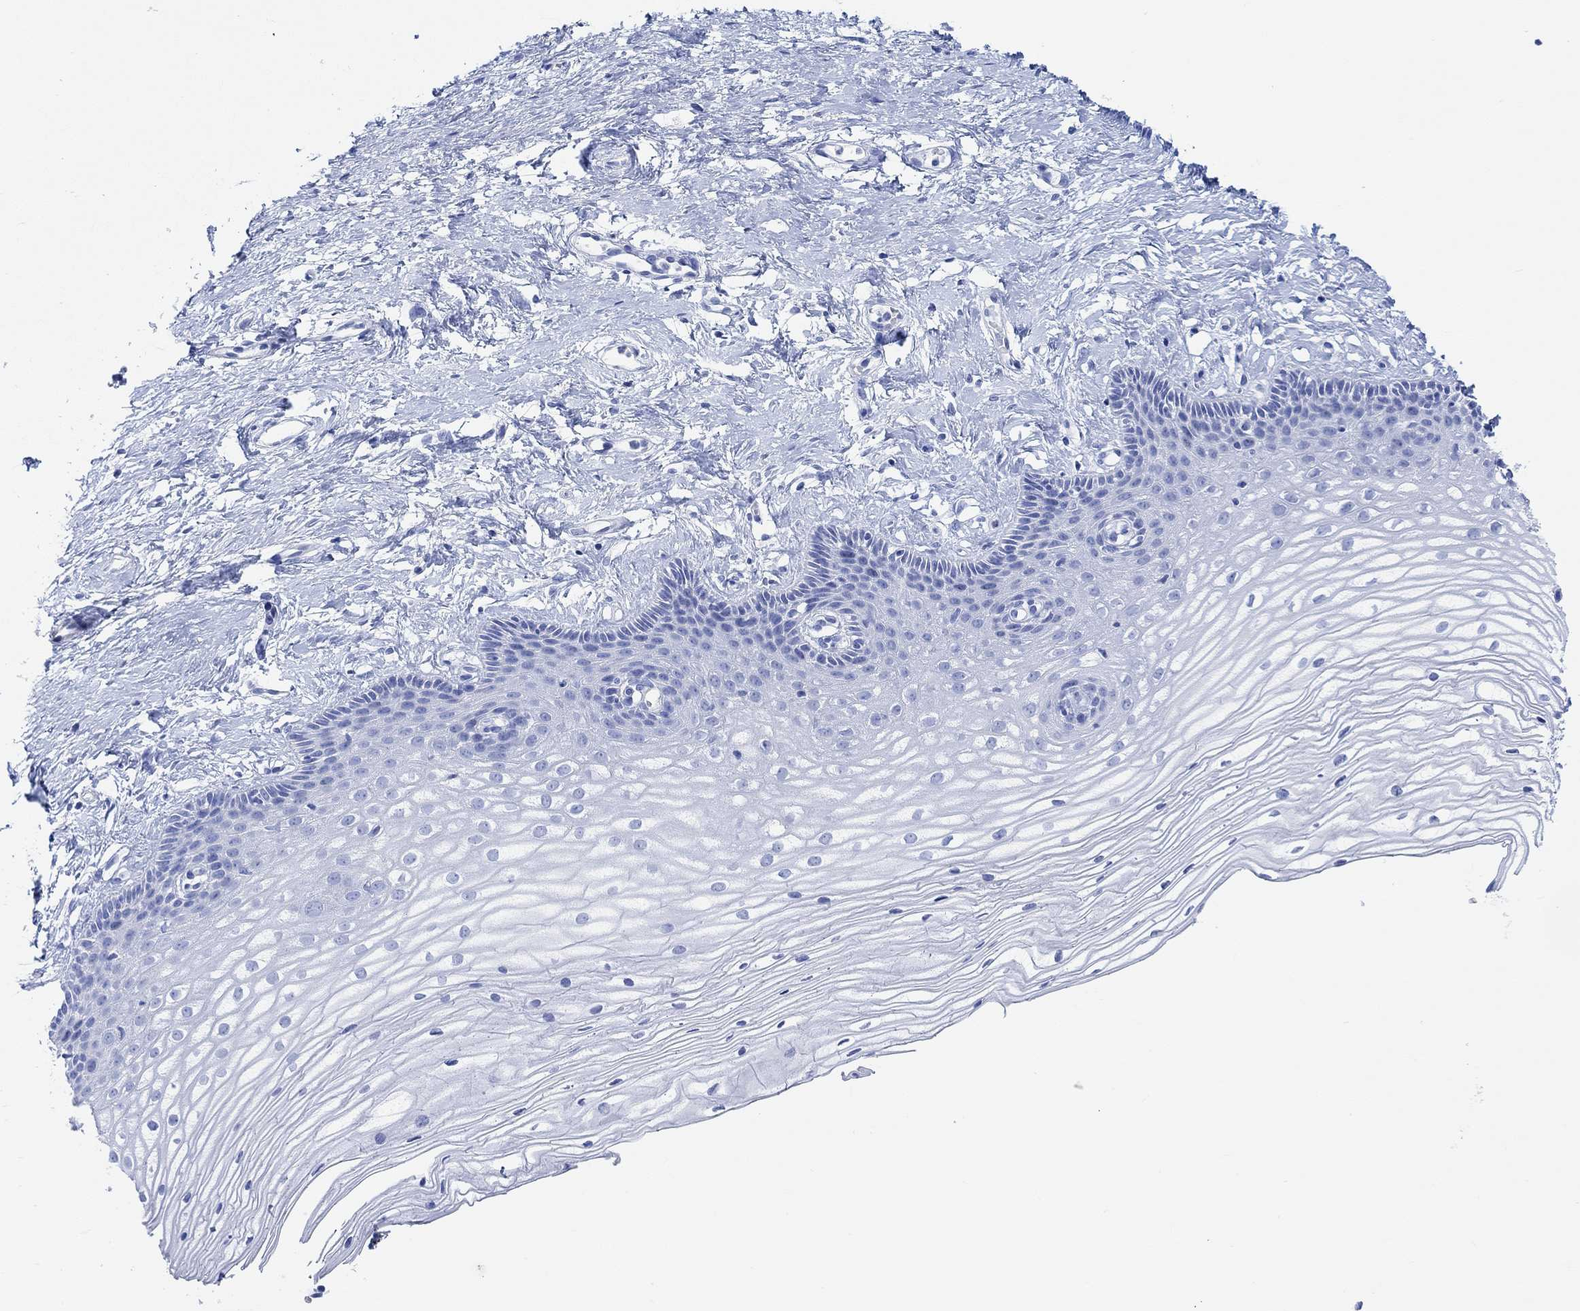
{"staining": {"intensity": "negative", "quantity": "none", "location": "none"}, "tissue": "cervix", "cell_type": "Glandular cells", "image_type": "normal", "snomed": [{"axis": "morphology", "description": "Normal tissue, NOS"}, {"axis": "topography", "description": "Cervix"}], "caption": "The micrograph displays no significant staining in glandular cells of cervix. Nuclei are stained in blue.", "gene": "ANKRD33", "patient": {"sex": "female", "age": 40}}